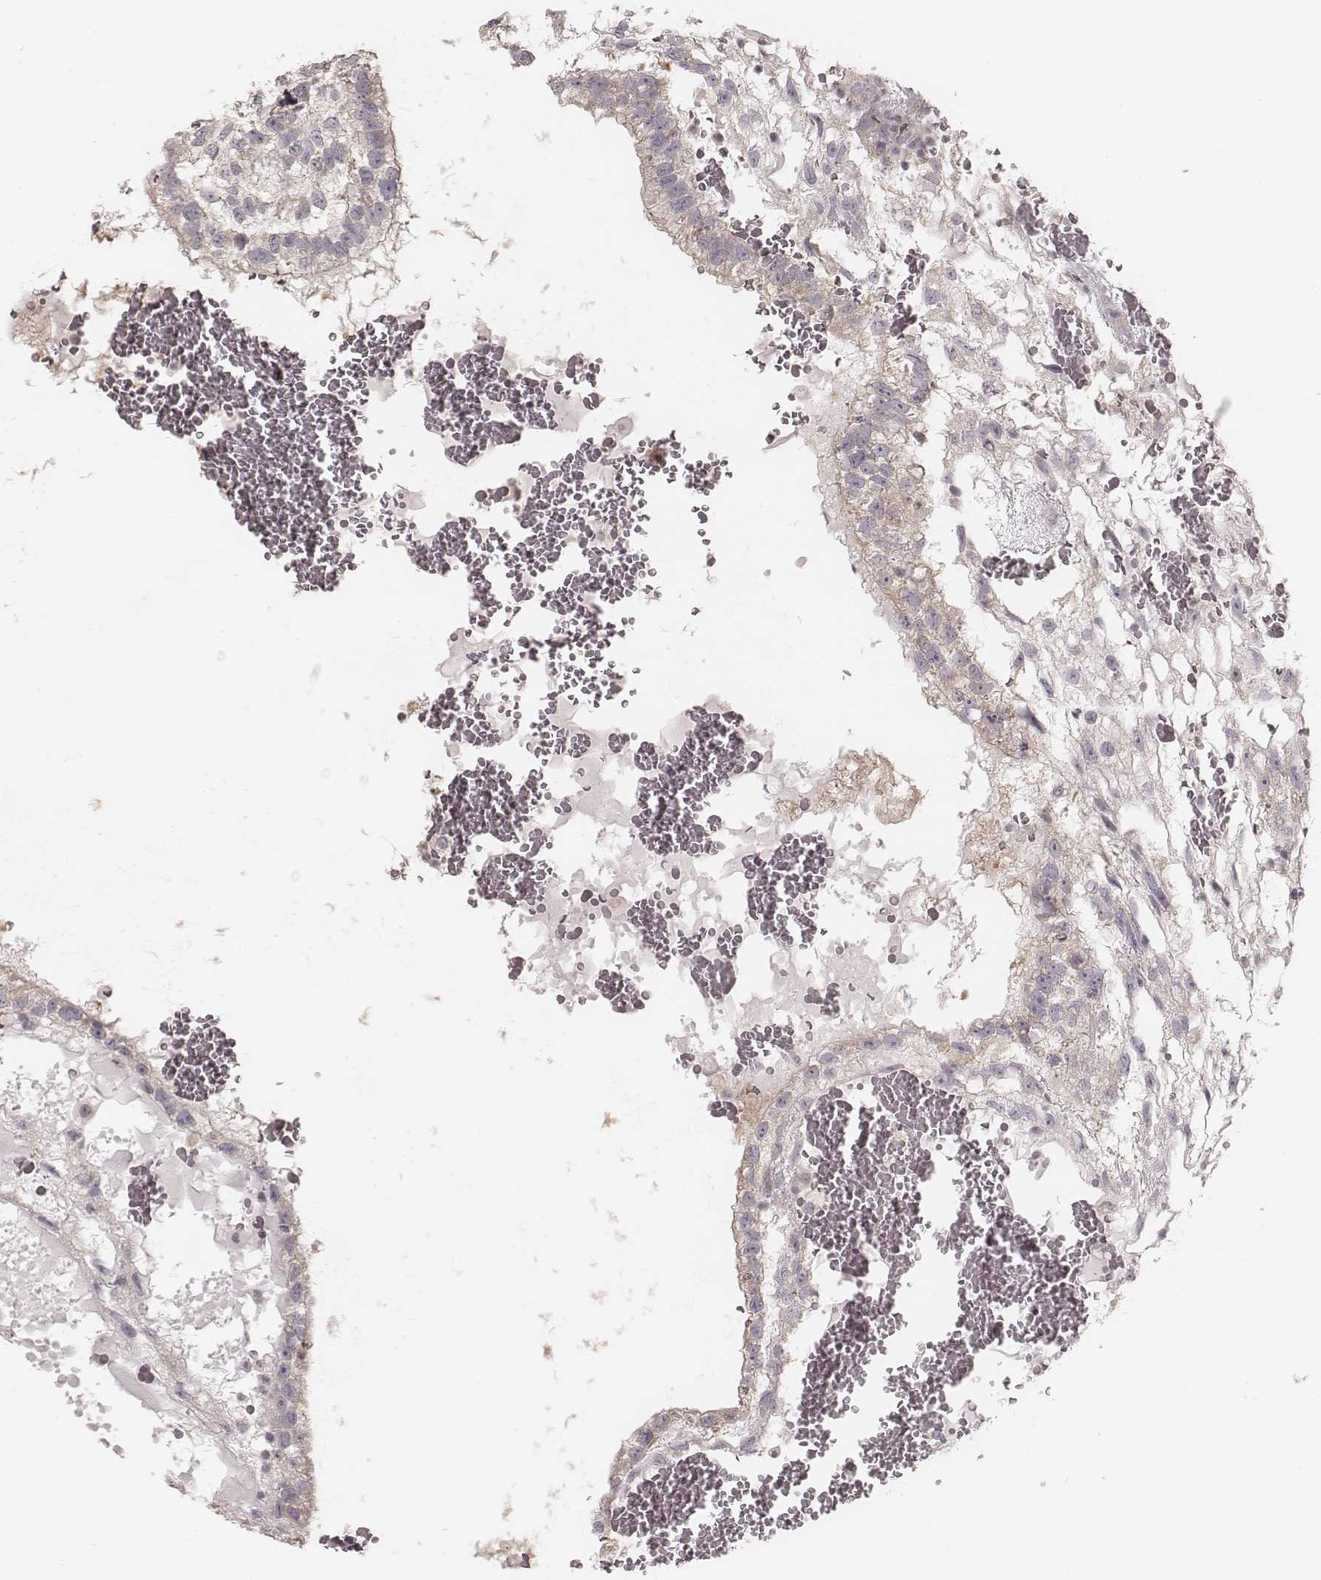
{"staining": {"intensity": "weak", "quantity": ">75%", "location": "cytoplasmic/membranous"}, "tissue": "testis cancer", "cell_type": "Tumor cells", "image_type": "cancer", "snomed": [{"axis": "morphology", "description": "Normal tissue, NOS"}, {"axis": "morphology", "description": "Carcinoma, Embryonal, NOS"}, {"axis": "topography", "description": "Testis"}], "caption": "The micrograph demonstrates a brown stain indicating the presence of a protein in the cytoplasmic/membranous of tumor cells in testis cancer (embryonal carcinoma).", "gene": "TDRD5", "patient": {"sex": "male", "age": 32}}